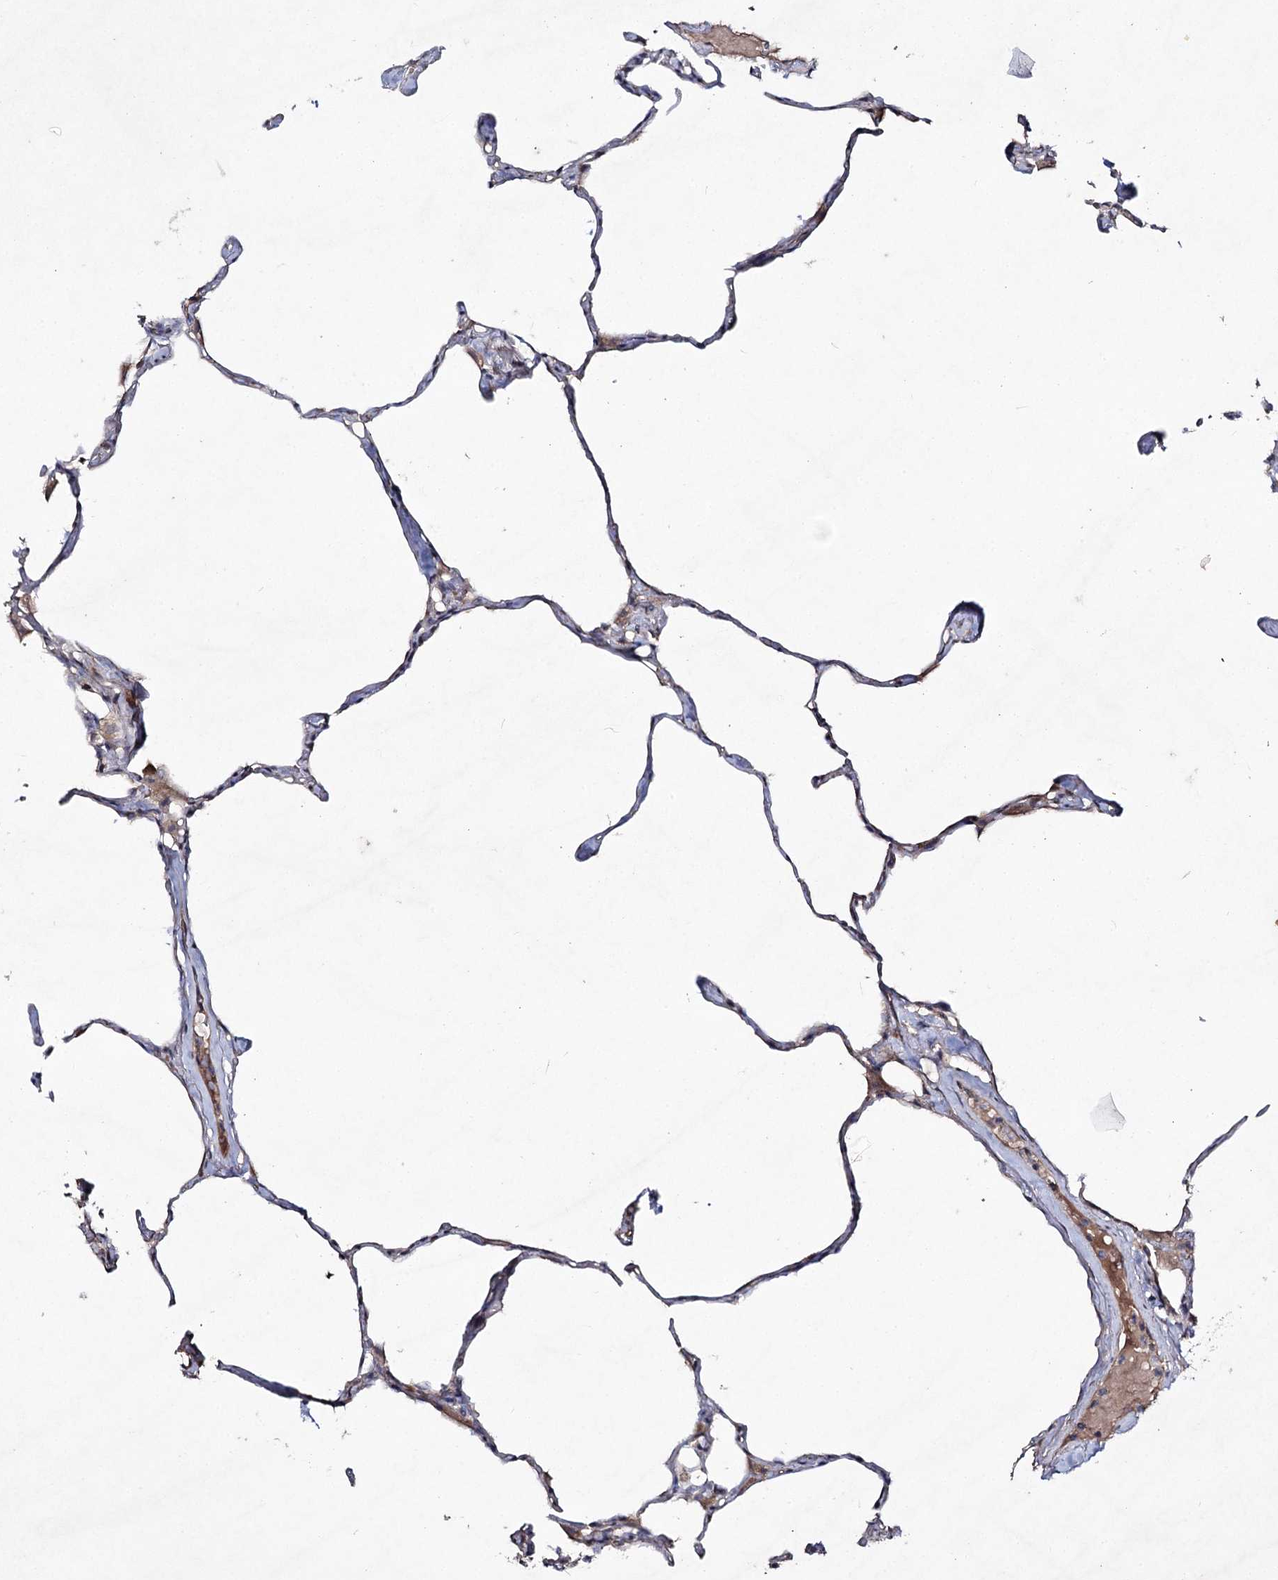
{"staining": {"intensity": "negative", "quantity": "none", "location": "none"}, "tissue": "lung", "cell_type": "Alveolar cells", "image_type": "normal", "snomed": [{"axis": "morphology", "description": "Normal tissue, NOS"}, {"axis": "topography", "description": "Lung"}], "caption": "A high-resolution photomicrograph shows immunohistochemistry staining of normal lung, which reveals no significant positivity in alveolar cells.", "gene": "SEMA4G", "patient": {"sex": "male", "age": 65}}